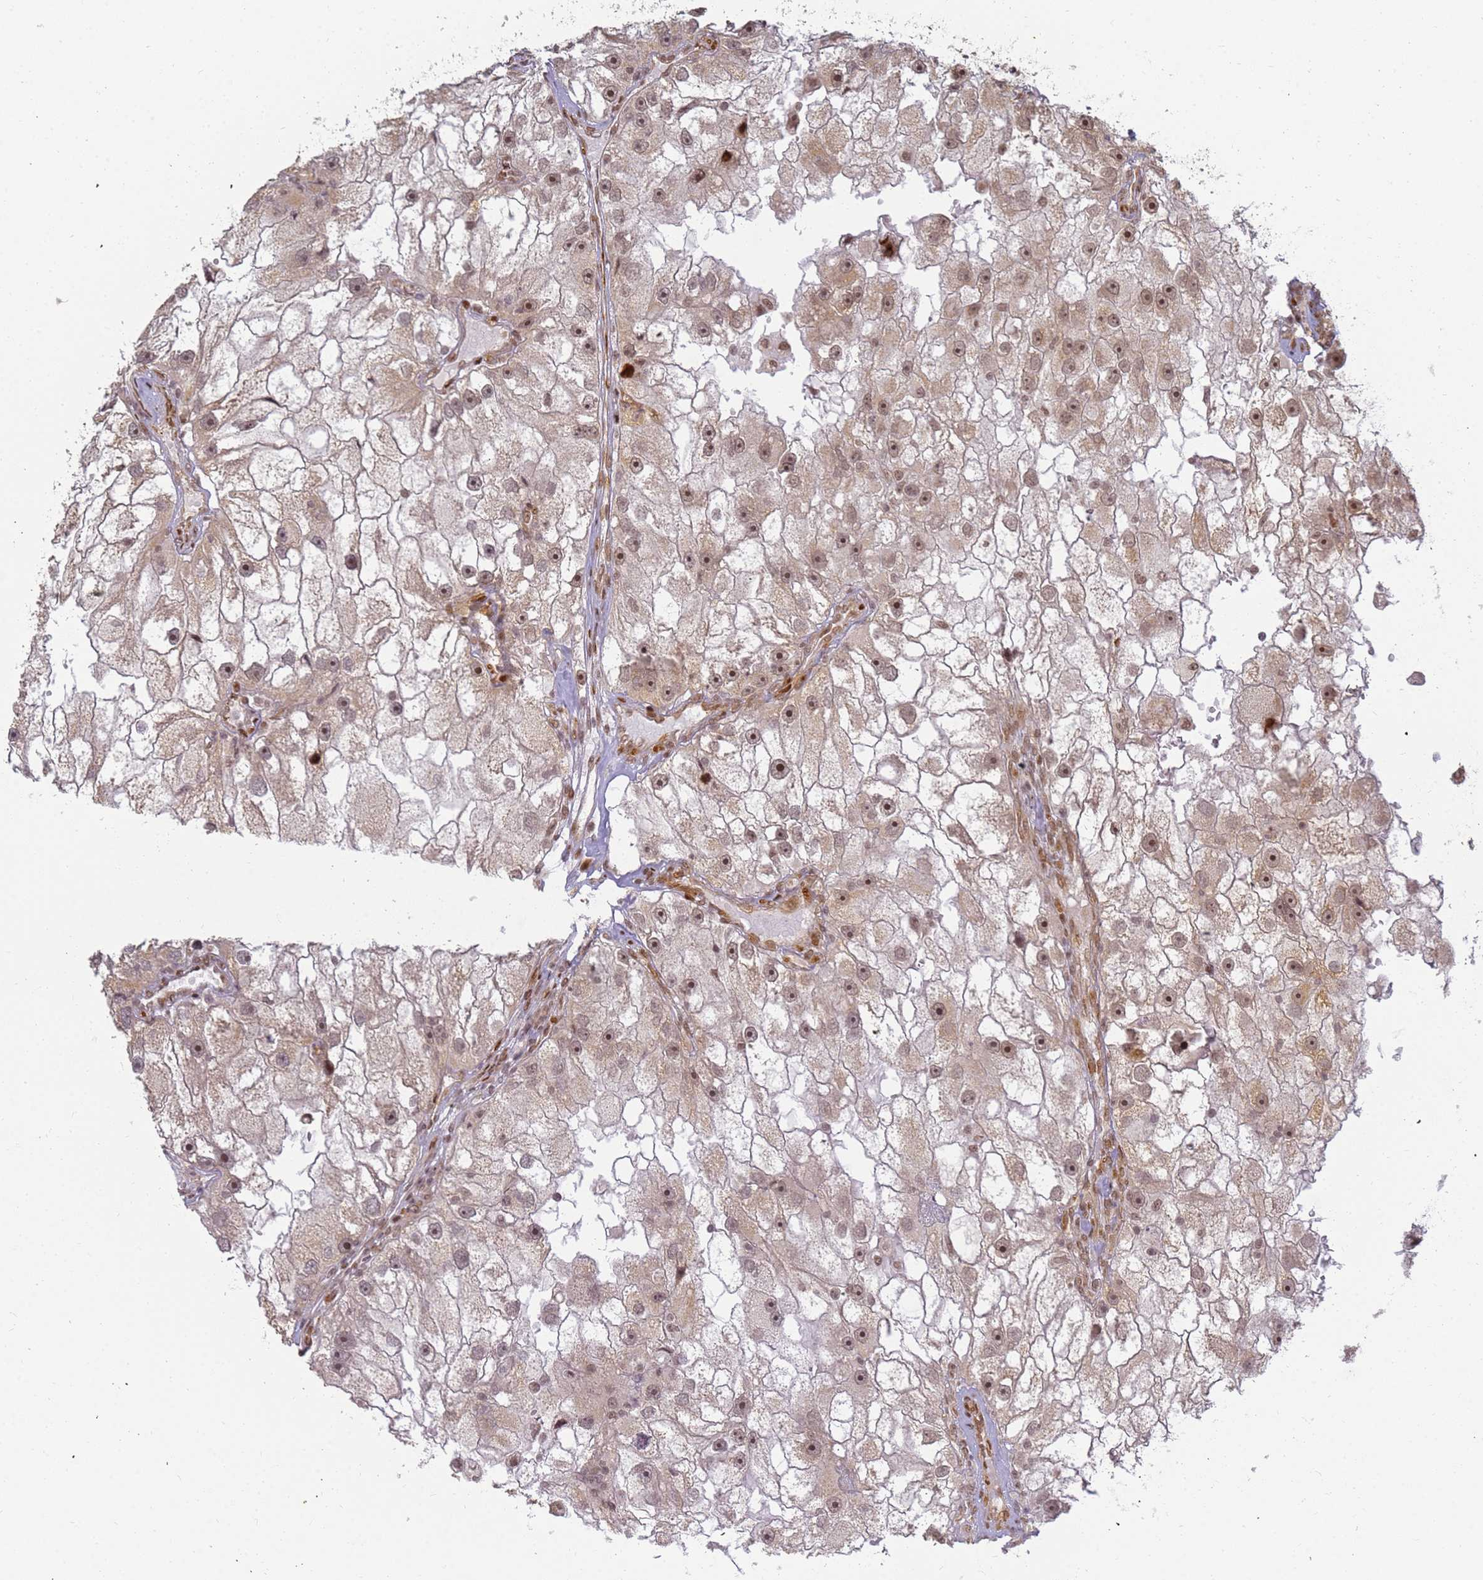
{"staining": {"intensity": "moderate", "quantity": ">75%", "location": "cytoplasmic/membranous,nuclear"}, "tissue": "renal cancer", "cell_type": "Tumor cells", "image_type": "cancer", "snomed": [{"axis": "morphology", "description": "Adenocarcinoma, NOS"}, {"axis": "topography", "description": "Kidney"}], "caption": "Protein staining shows moderate cytoplasmic/membranous and nuclear staining in about >75% of tumor cells in renal cancer. The protein of interest is shown in brown color, while the nuclei are stained blue.", "gene": "ABCA2", "patient": {"sex": "male", "age": 63}}